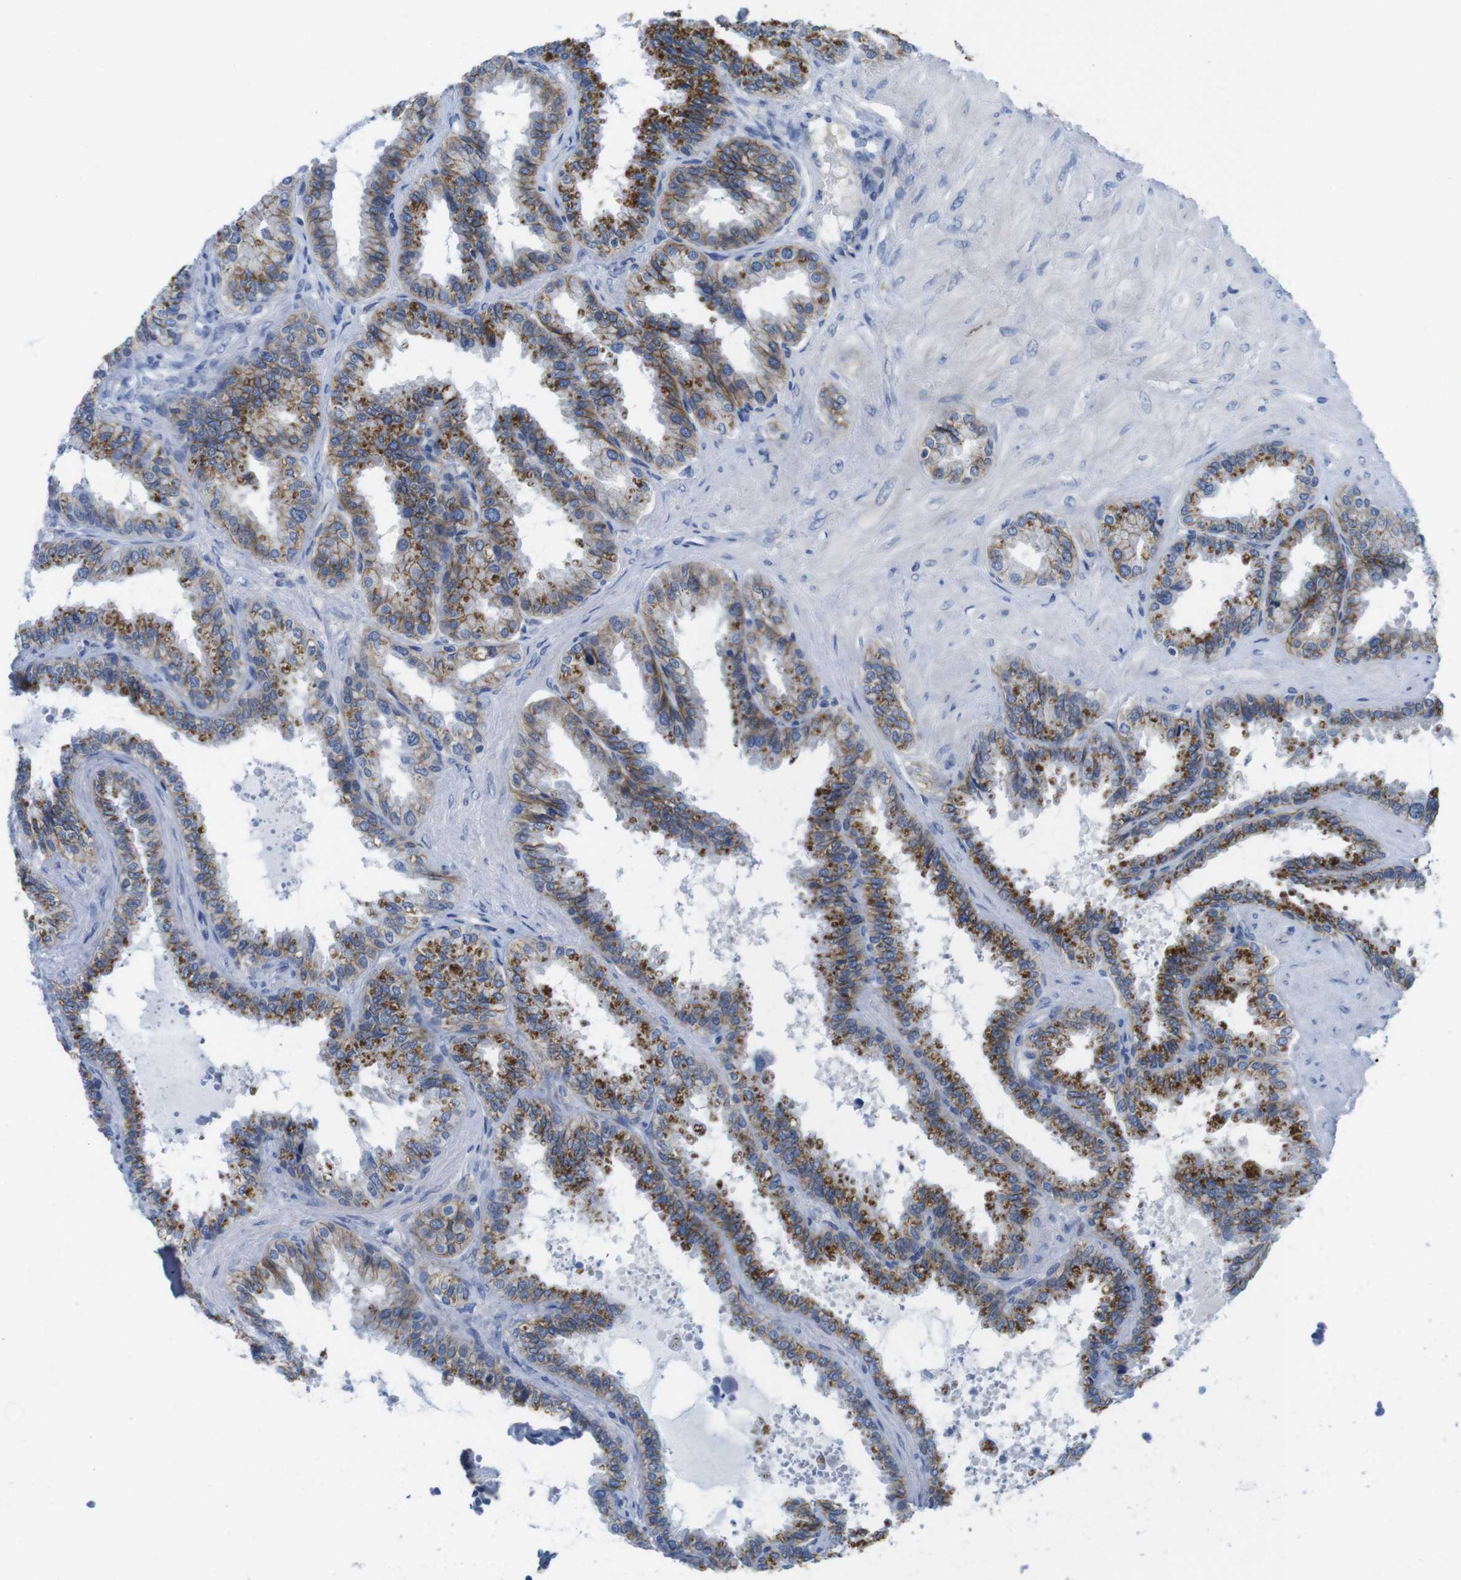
{"staining": {"intensity": "moderate", "quantity": "25%-75%", "location": "cytoplasmic/membranous"}, "tissue": "seminal vesicle", "cell_type": "Glandular cells", "image_type": "normal", "snomed": [{"axis": "morphology", "description": "Normal tissue, NOS"}, {"axis": "topography", "description": "Seminal veicle"}], "caption": "Glandular cells show moderate cytoplasmic/membranous staining in about 25%-75% of cells in normal seminal vesicle.", "gene": "SCRIB", "patient": {"sex": "male", "age": 46}}